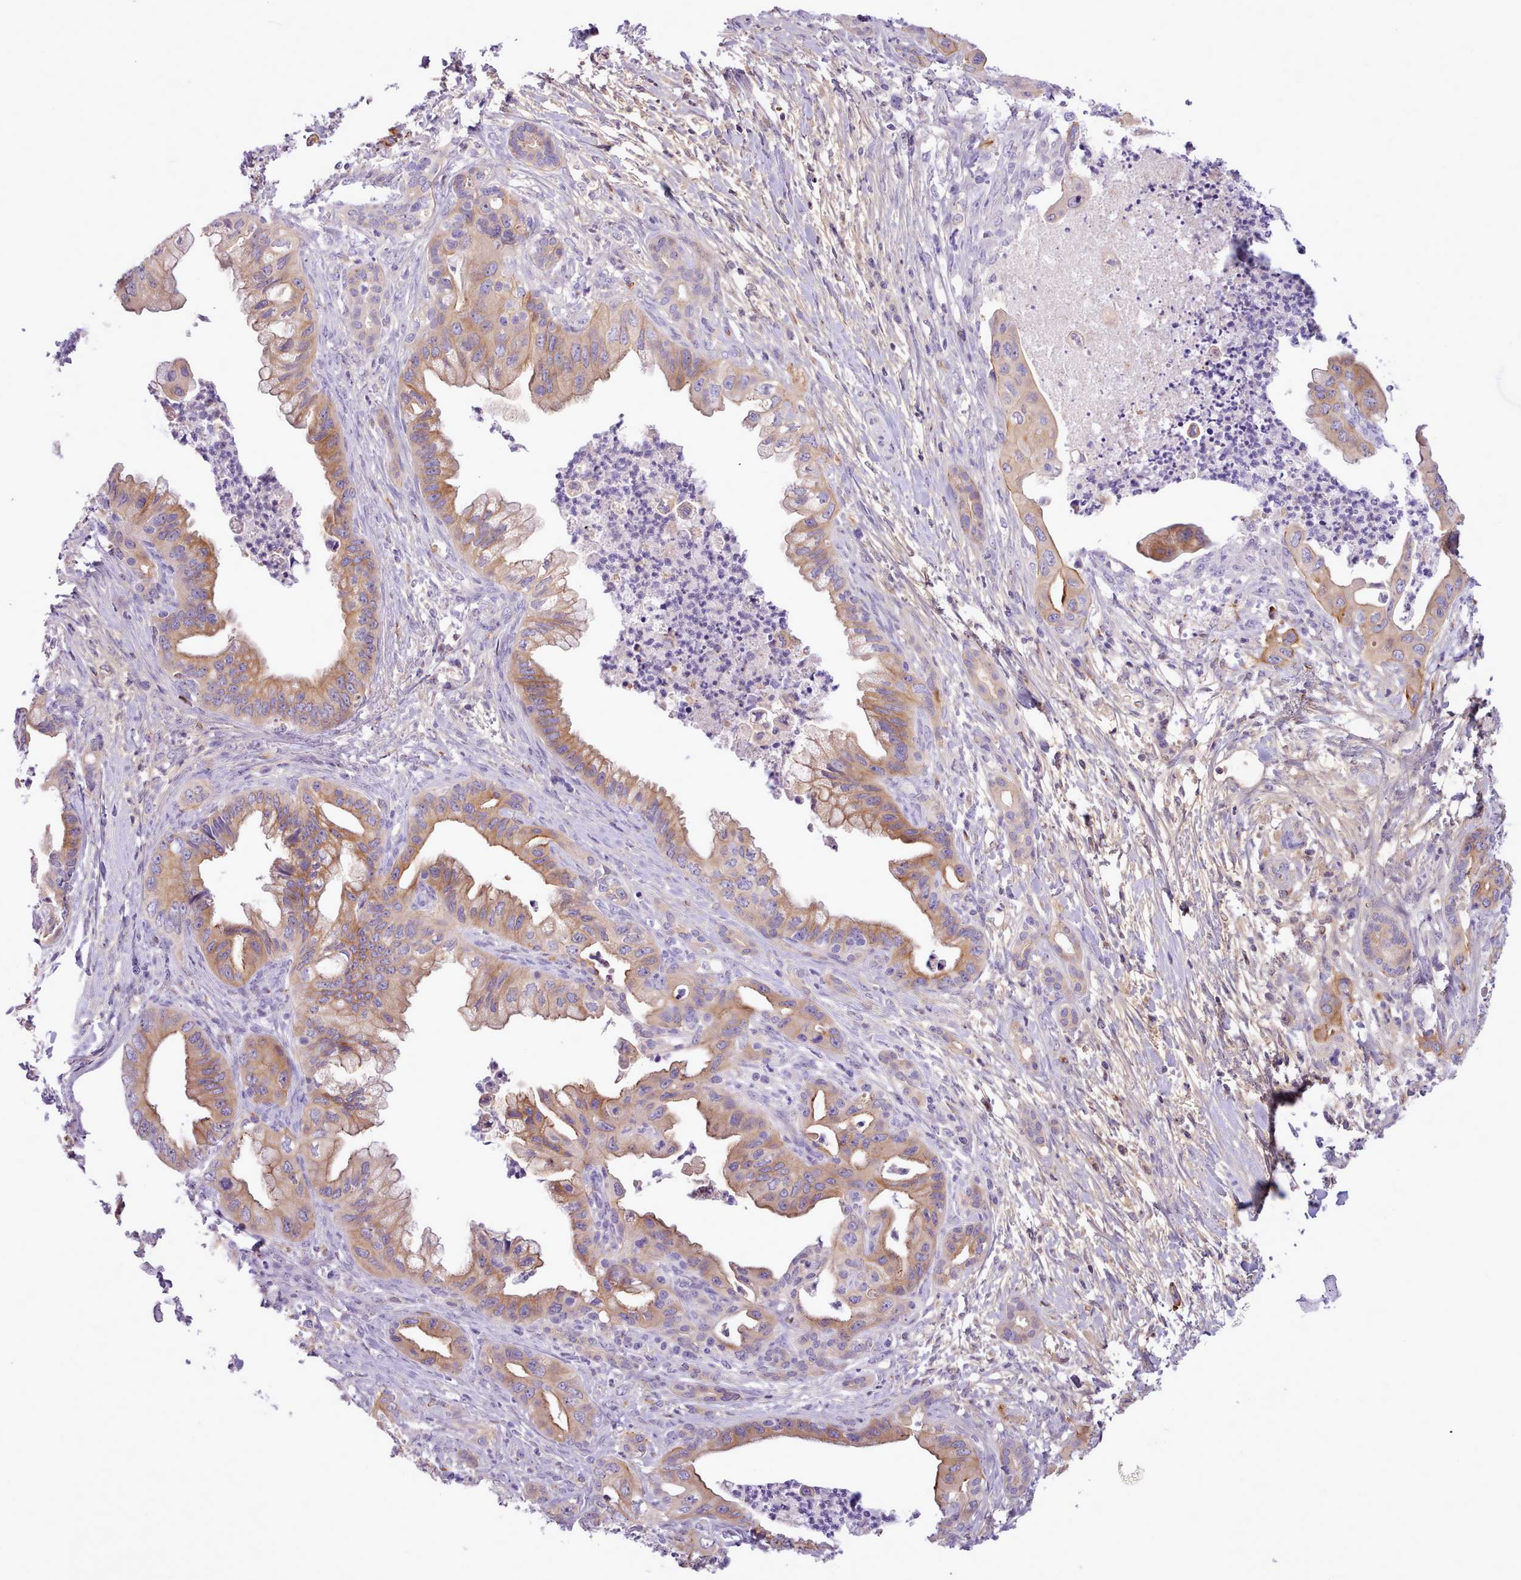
{"staining": {"intensity": "moderate", "quantity": ">75%", "location": "cytoplasmic/membranous"}, "tissue": "pancreatic cancer", "cell_type": "Tumor cells", "image_type": "cancer", "snomed": [{"axis": "morphology", "description": "Adenocarcinoma, NOS"}, {"axis": "topography", "description": "Pancreas"}], "caption": "Approximately >75% of tumor cells in human pancreatic cancer reveal moderate cytoplasmic/membranous protein positivity as visualized by brown immunohistochemical staining.", "gene": "CYP2A13", "patient": {"sex": "male", "age": 58}}